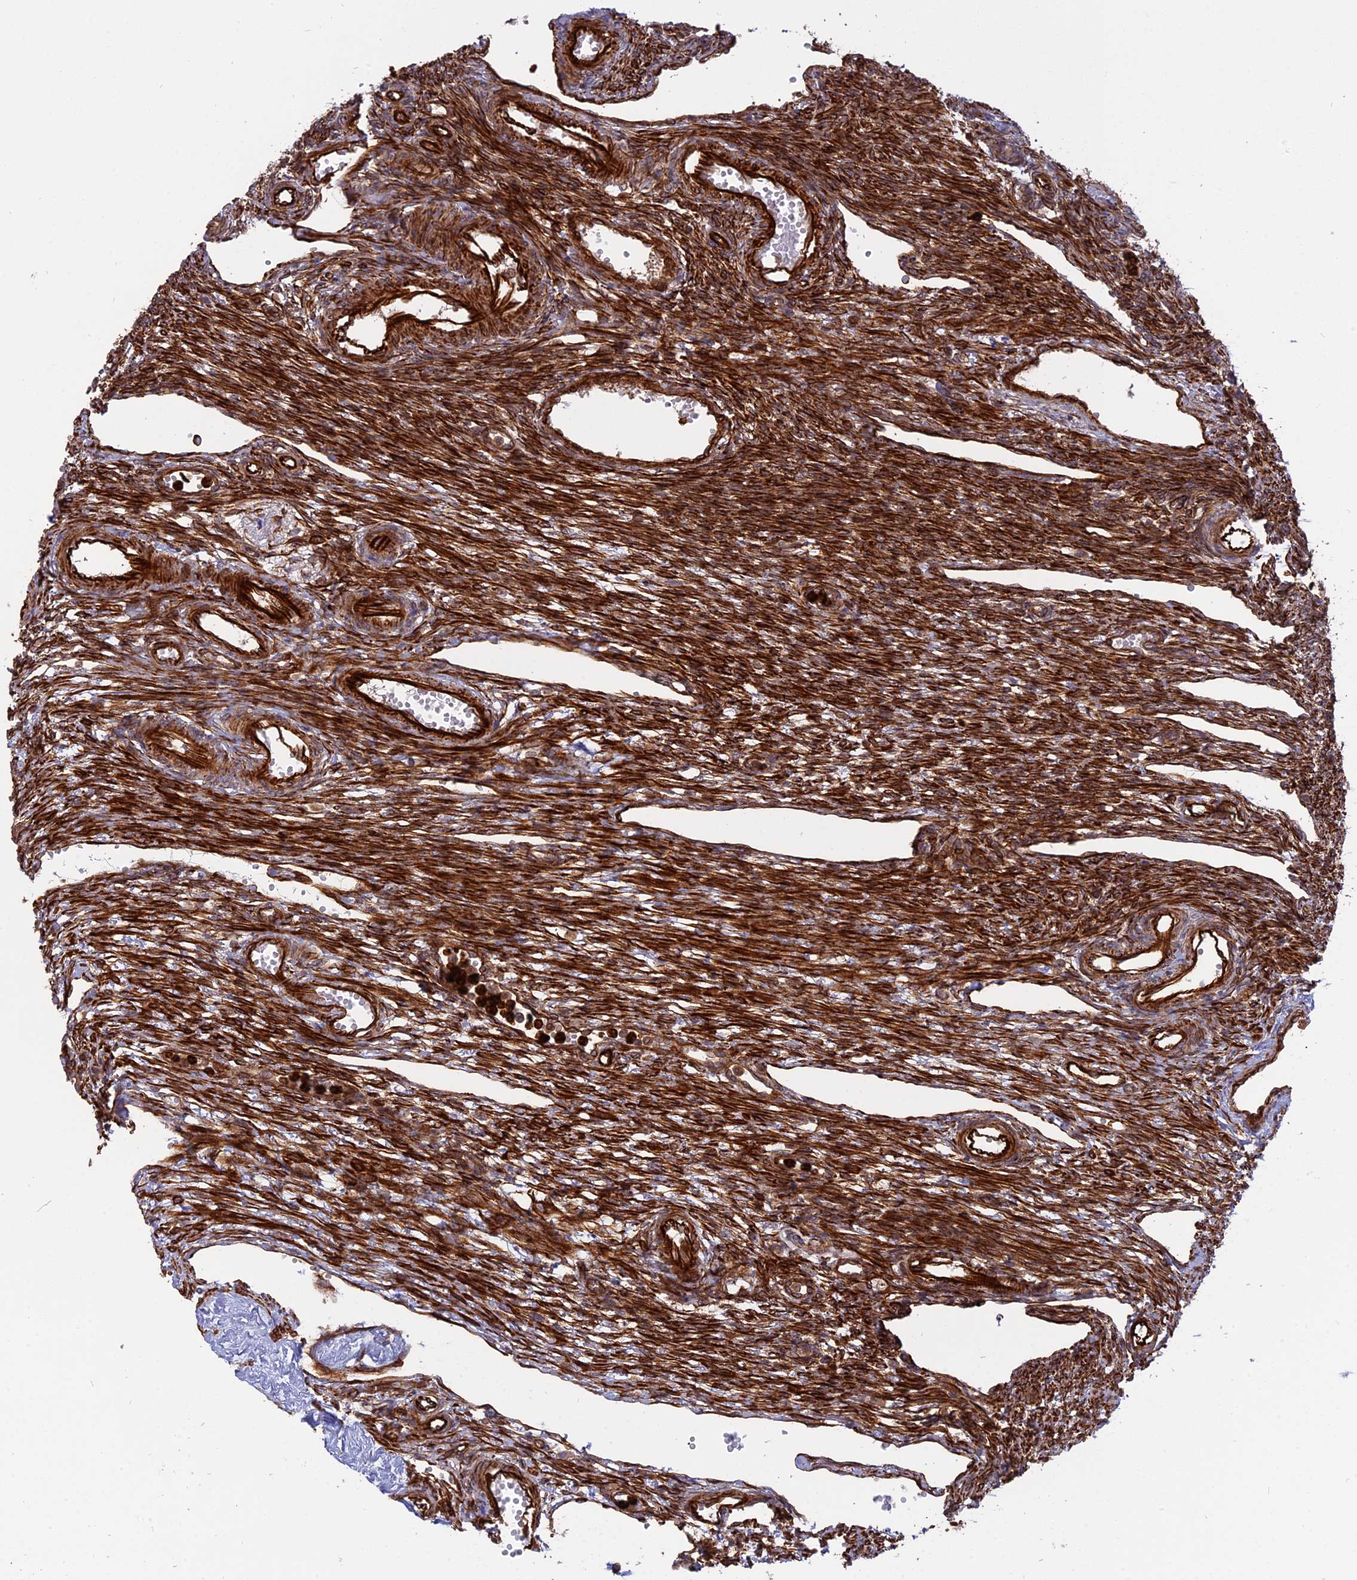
{"staining": {"intensity": "strong", "quantity": ">75%", "location": "cytoplasmic/membranous"}, "tissue": "ovary", "cell_type": "Ovarian stroma cells", "image_type": "normal", "snomed": [{"axis": "morphology", "description": "Normal tissue, NOS"}, {"axis": "morphology", "description": "Cyst, NOS"}, {"axis": "topography", "description": "Ovary"}], "caption": "Immunohistochemical staining of unremarkable human ovary reveals strong cytoplasmic/membranous protein positivity in approximately >75% of ovarian stroma cells. (Stains: DAB in brown, nuclei in blue, Microscopy: brightfield microscopy at high magnification).", "gene": "PHLDB3", "patient": {"sex": "female", "age": 33}}